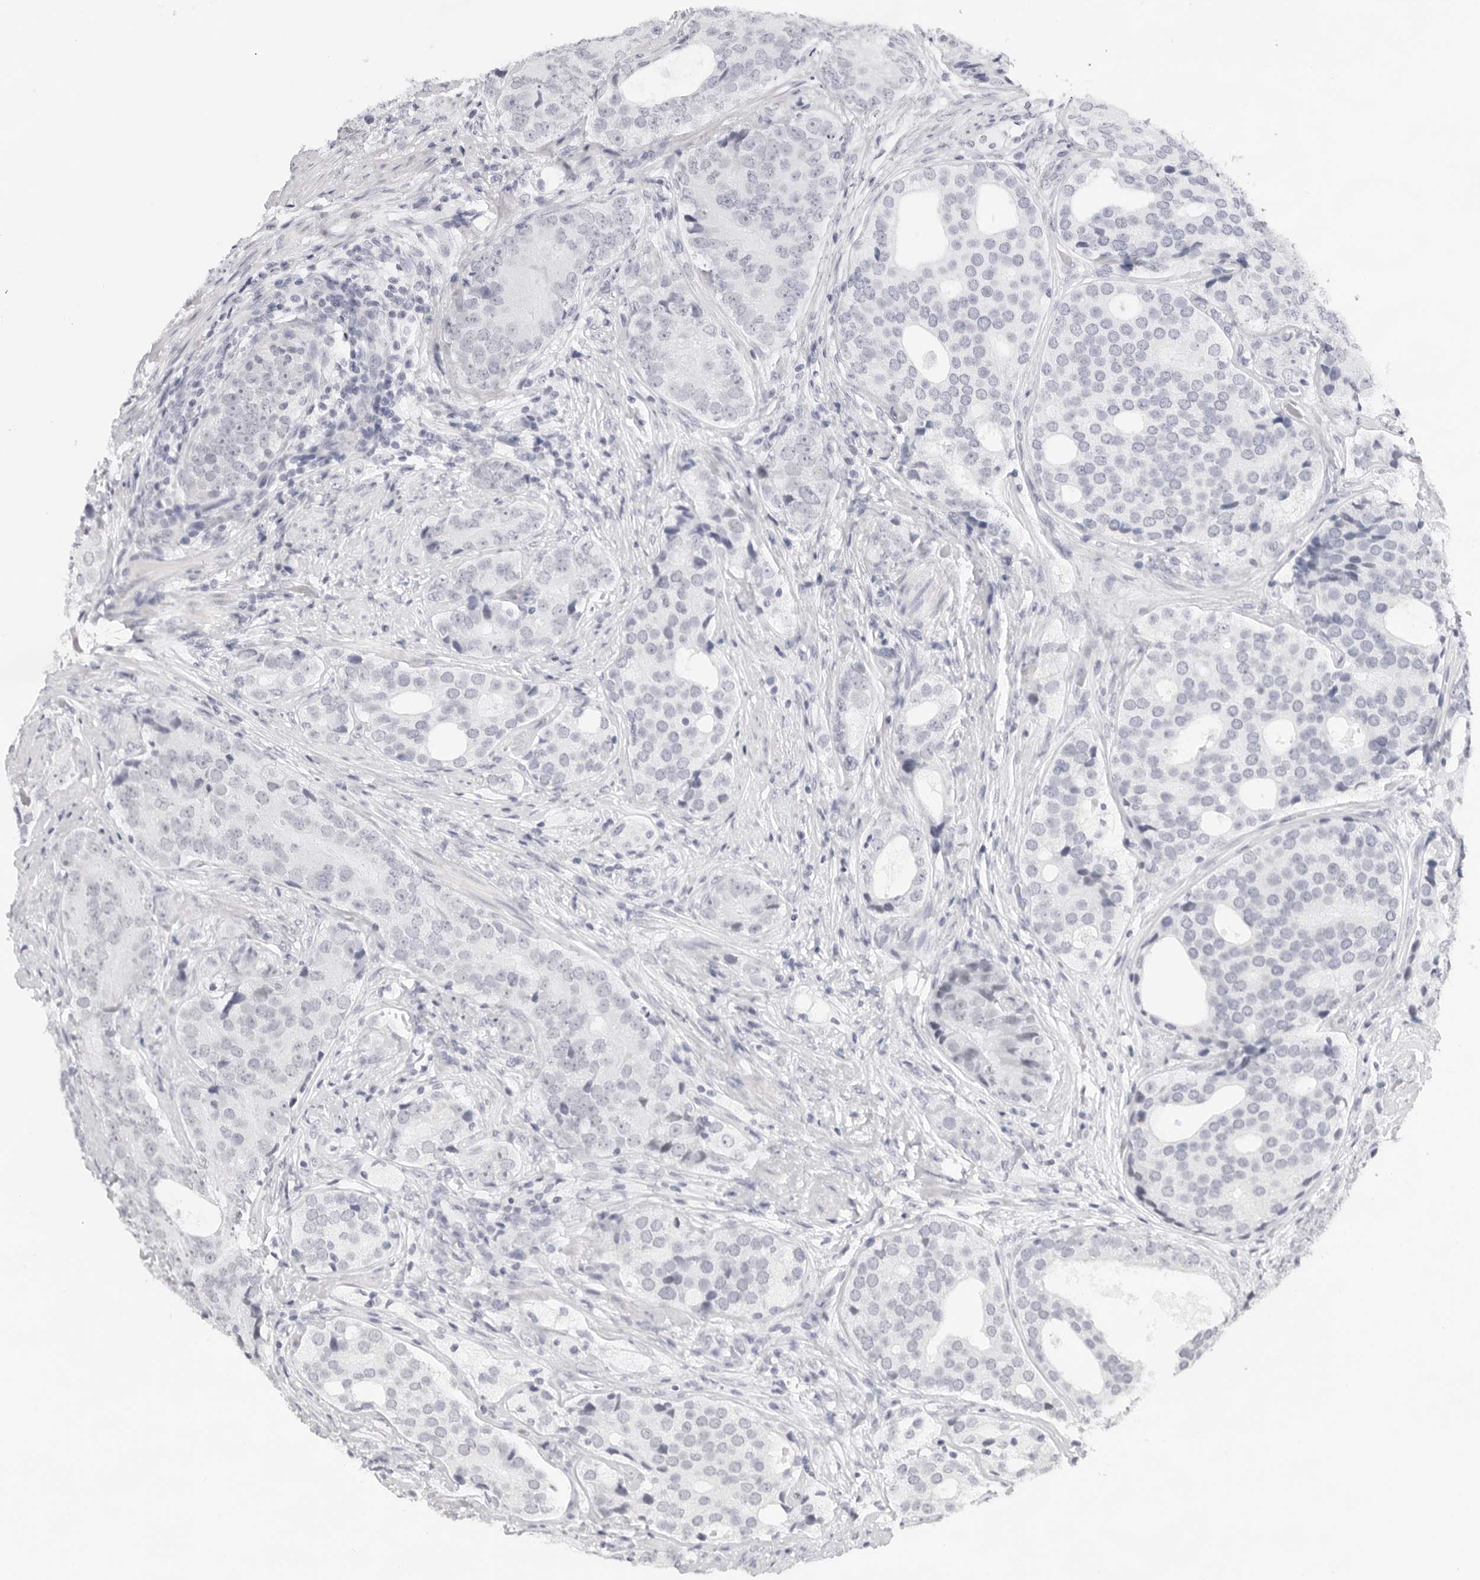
{"staining": {"intensity": "negative", "quantity": "none", "location": "none"}, "tissue": "prostate cancer", "cell_type": "Tumor cells", "image_type": "cancer", "snomed": [{"axis": "morphology", "description": "Adenocarcinoma, High grade"}, {"axis": "topography", "description": "Prostate"}], "caption": "Image shows no protein expression in tumor cells of adenocarcinoma (high-grade) (prostate) tissue. (DAB (3,3'-diaminobenzidine) immunohistochemistry (IHC) visualized using brightfield microscopy, high magnification).", "gene": "KLK12", "patient": {"sex": "male", "age": 56}}